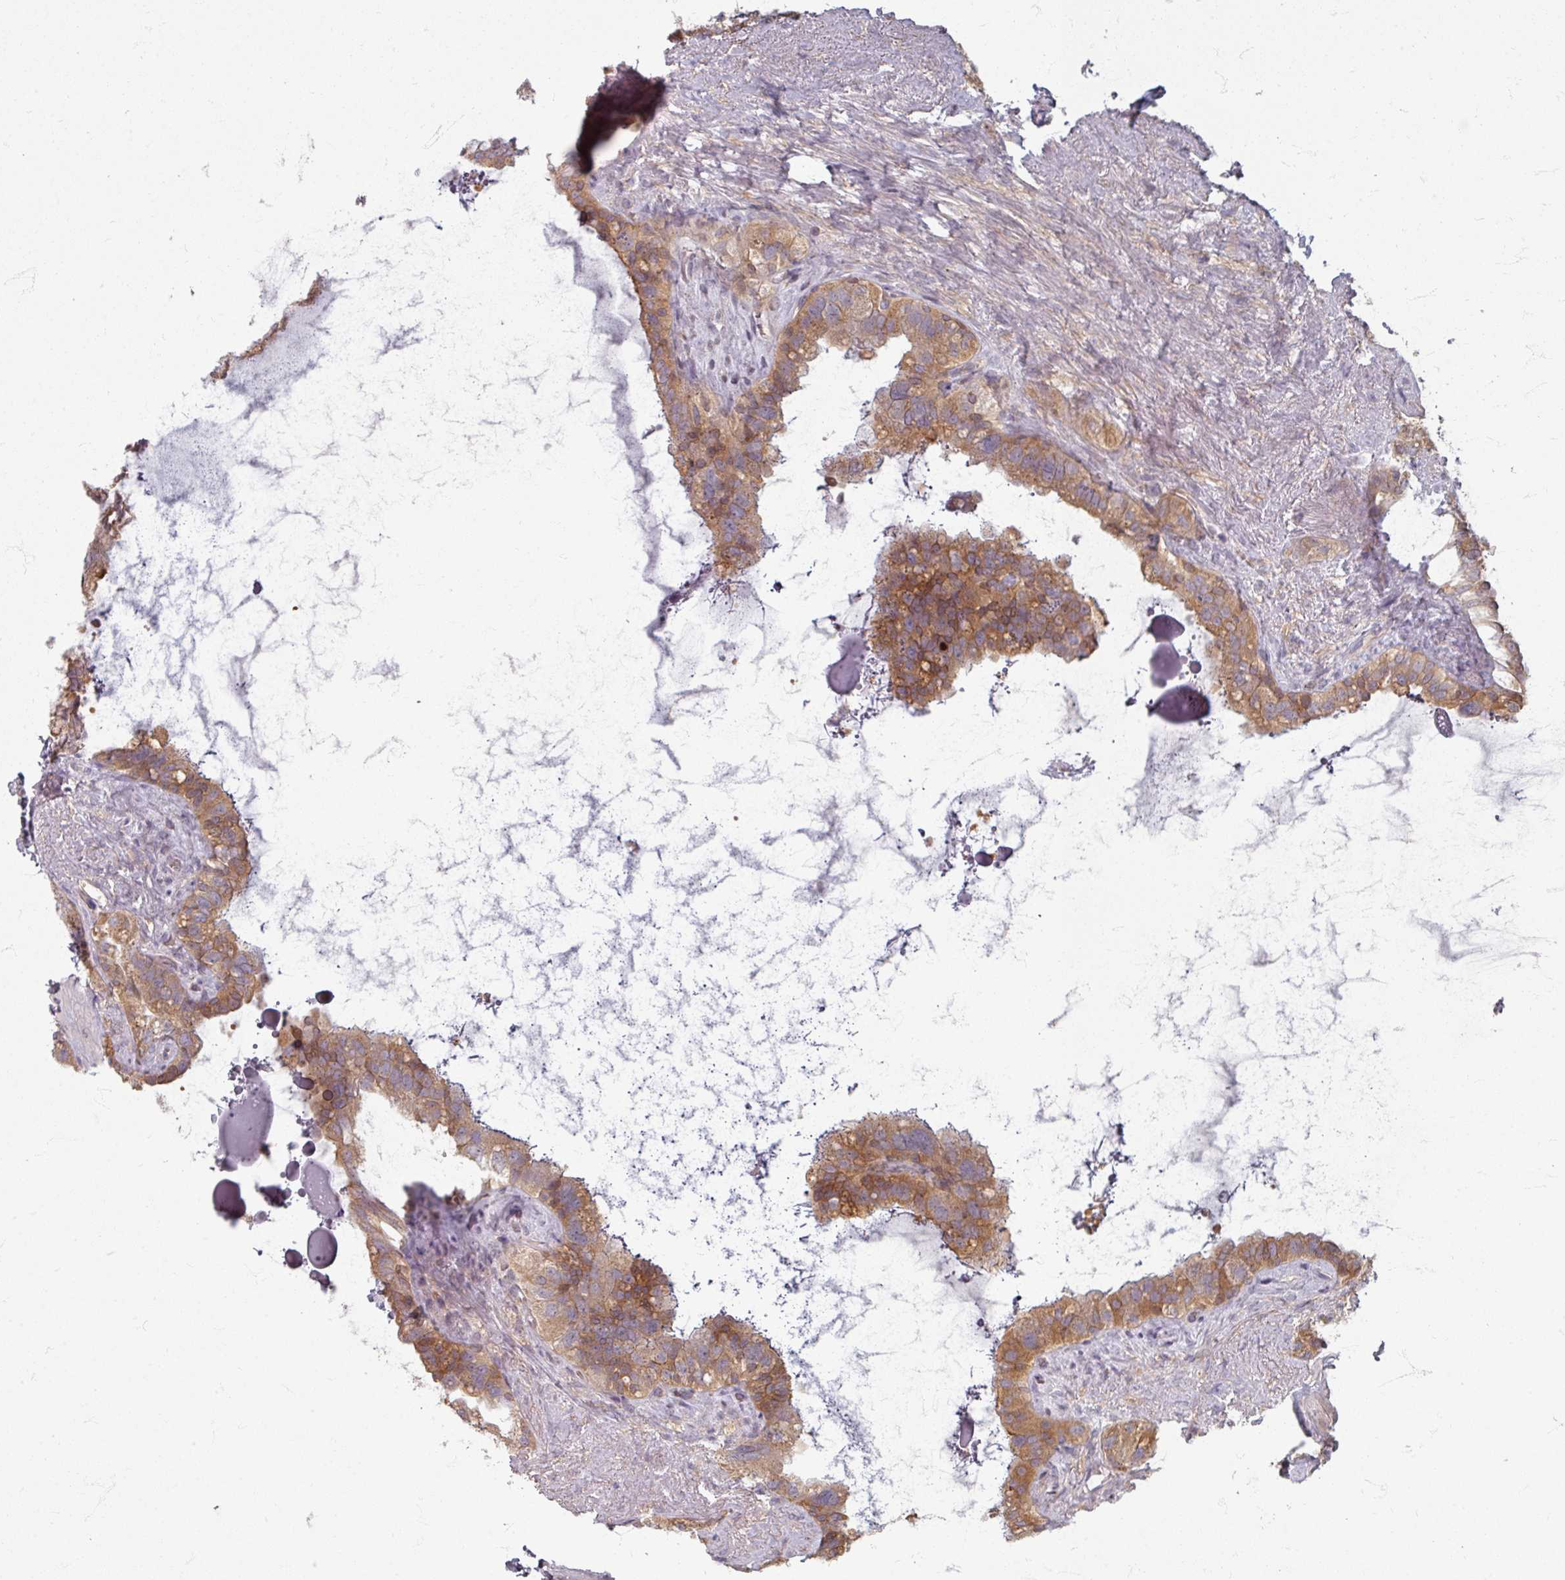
{"staining": {"intensity": "moderate", "quantity": ">75%", "location": "cytoplasmic/membranous"}, "tissue": "seminal vesicle", "cell_type": "Glandular cells", "image_type": "normal", "snomed": [{"axis": "morphology", "description": "Normal tissue, NOS"}, {"axis": "topography", "description": "Seminal veicle"}, {"axis": "topography", "description": "Peripheral nerve tissue"}], "caption": "IHC (DAB (3,3'-diaminobenzidine)) staining of normal human seminal vesicle demonstrates moderate cytoplasmic/membranous protein expression in approximately >75% of glandular cells.", "gene": "STAM", "patient": {"sex": "male", "age": 76}}